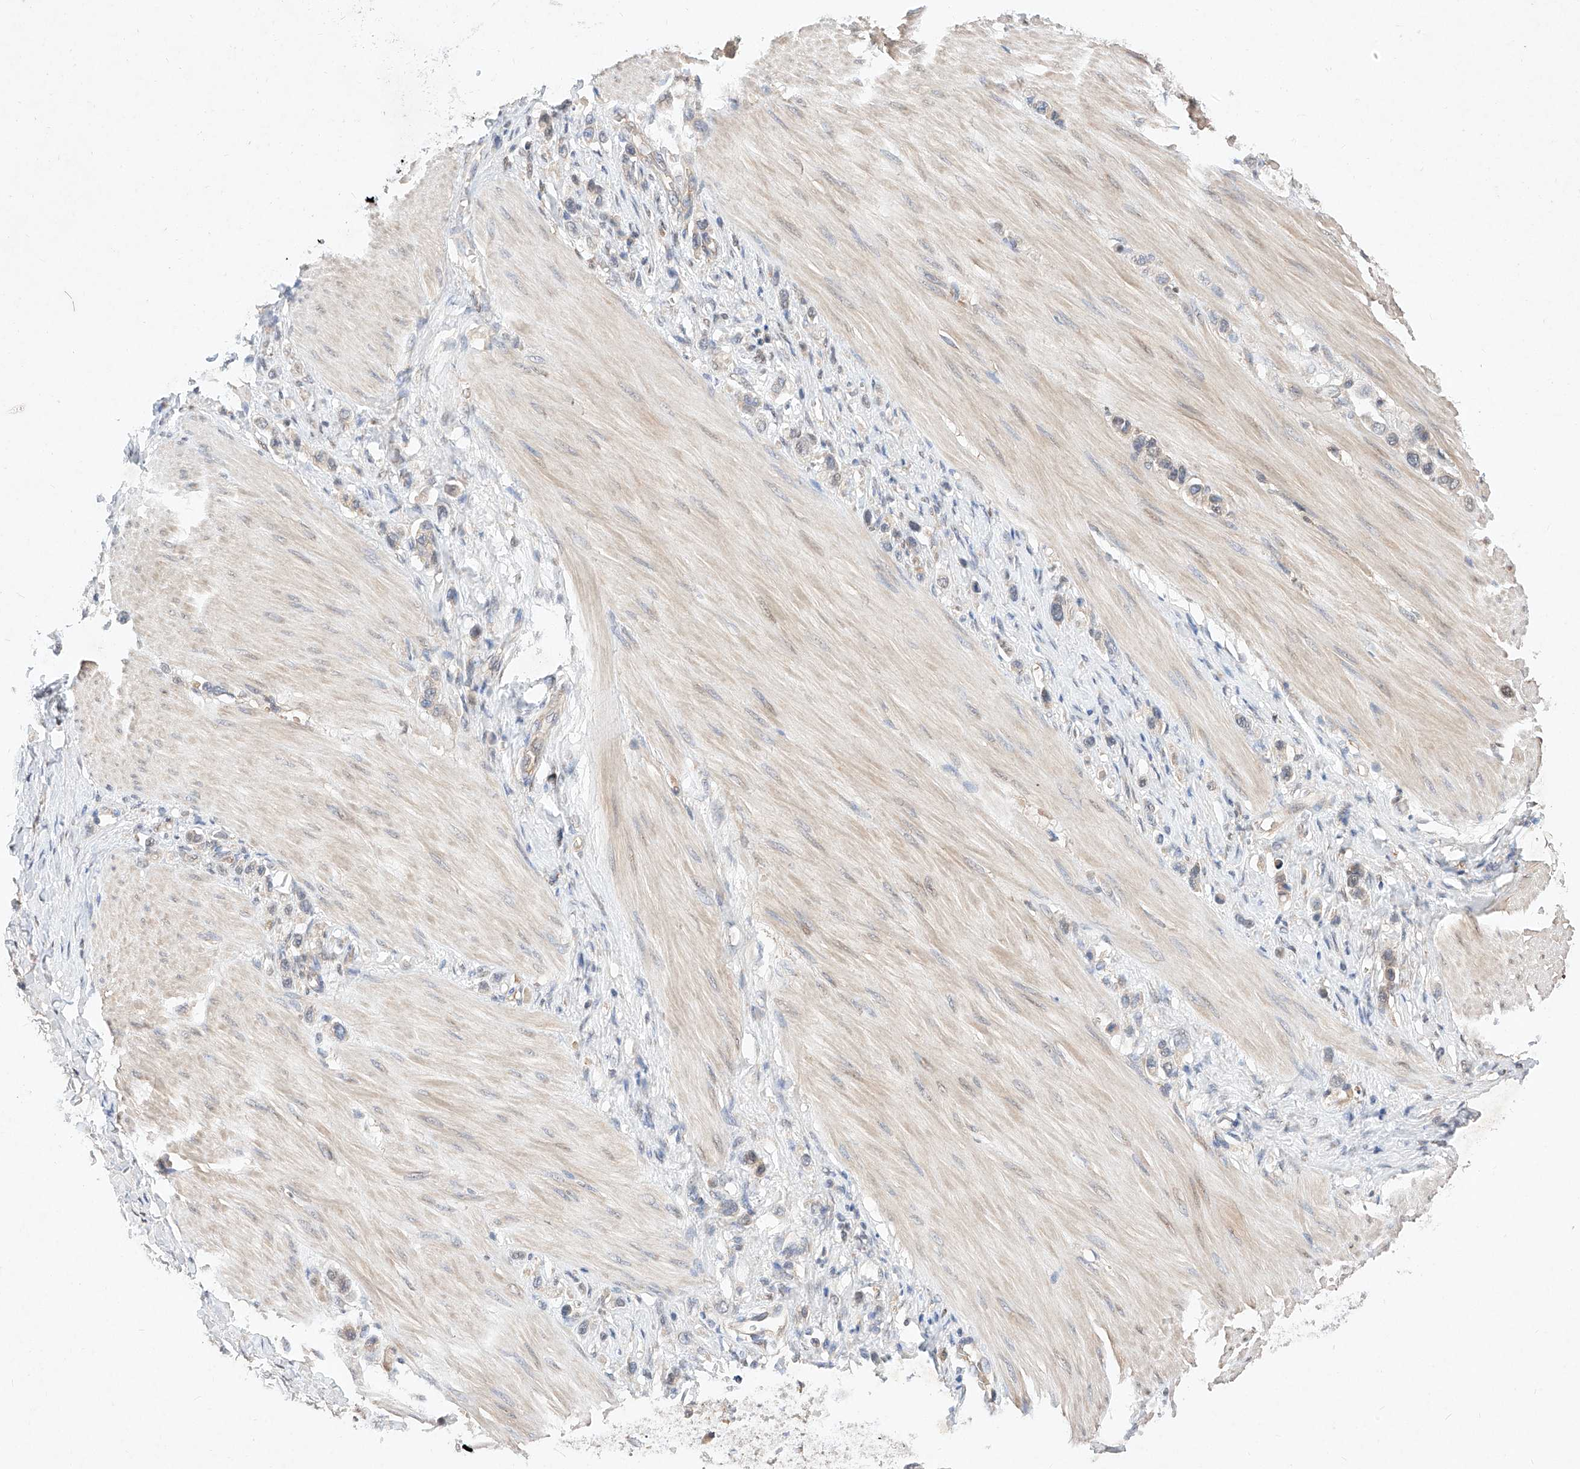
{"staining": {"intensity": "negative", "quantity": "none", "location": "none"}, "tissue": "stomach cancer", "cell_type": "Tumor cells", "image_type": "cancer", "snomed": [{"axis": "morphology", "description": "Adenocarcinoma, NOS"}, {"axis": "topography", "description": "Stomach"}], "caption": "Photomicrograph shows no significant protein expression in tumor cells of stomach adenocarcinoma. (DAB IHC visualized using brightfield microscopy, high magnification).", "gene": "ZSCAN4", "patient": {"sex": "female", "age": 65}}